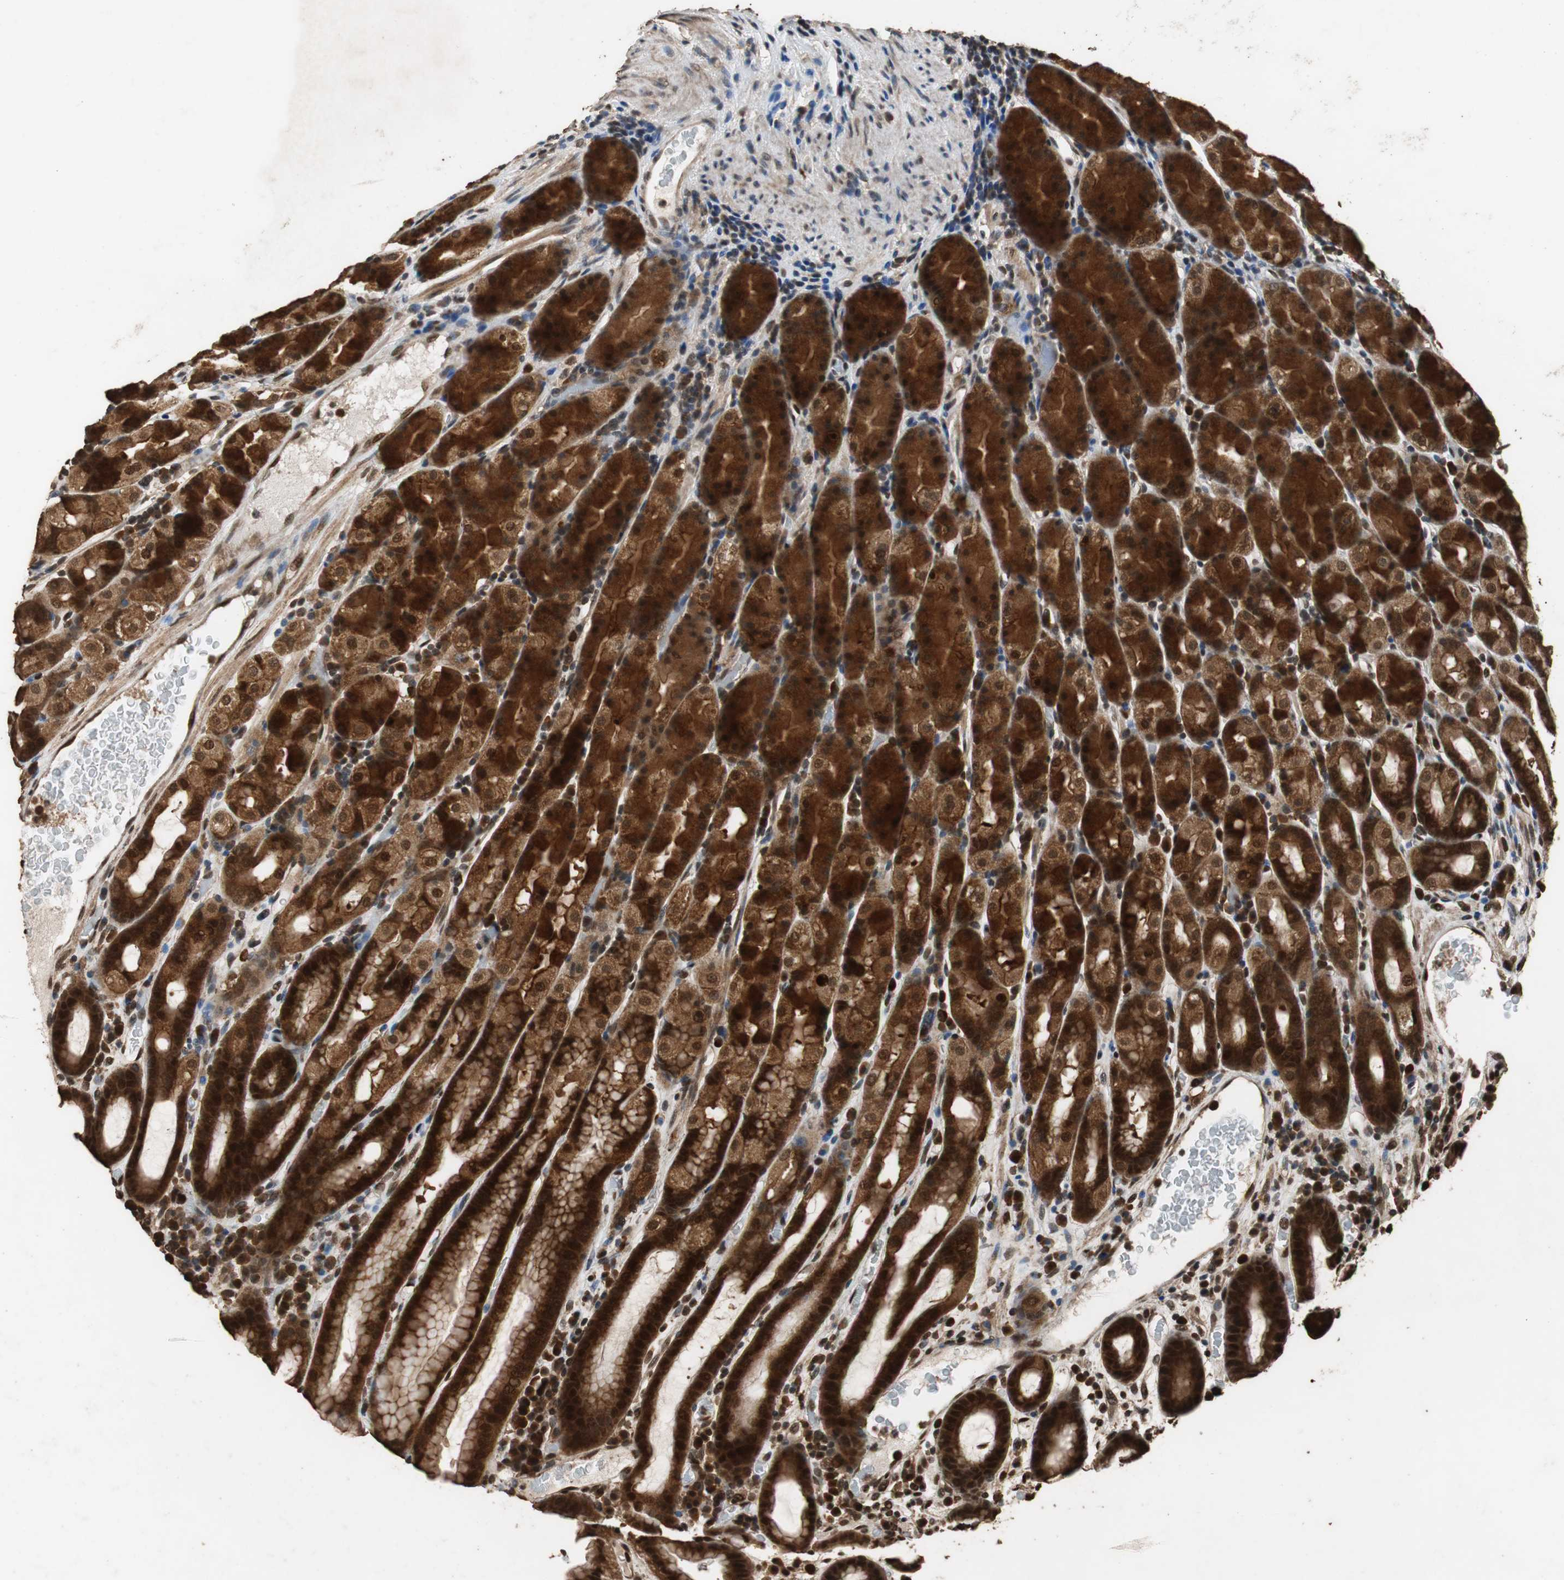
{"staining": {"intensity": "strong", "quantity": ">75%", "location": "cytoplasmic/membranous,nuclear"}, "tissue": "stomach", "cell_type": "Glandular cells", "image_type": "normal", "snomed": [{"axis": "morphology", "description": "Normal tissue, NOS"}, {"axis": "topography", "description": "Stomach, upper"}], "caption": "This micrograph exhibits immunohistochemistry staining of benign stomach, with high strong cytoplasmic/membranous,nuclear staining in approximately >75% of glandular cells.", "gene": "ZNF18", "patient": {"sex": "male", "age": 68}}